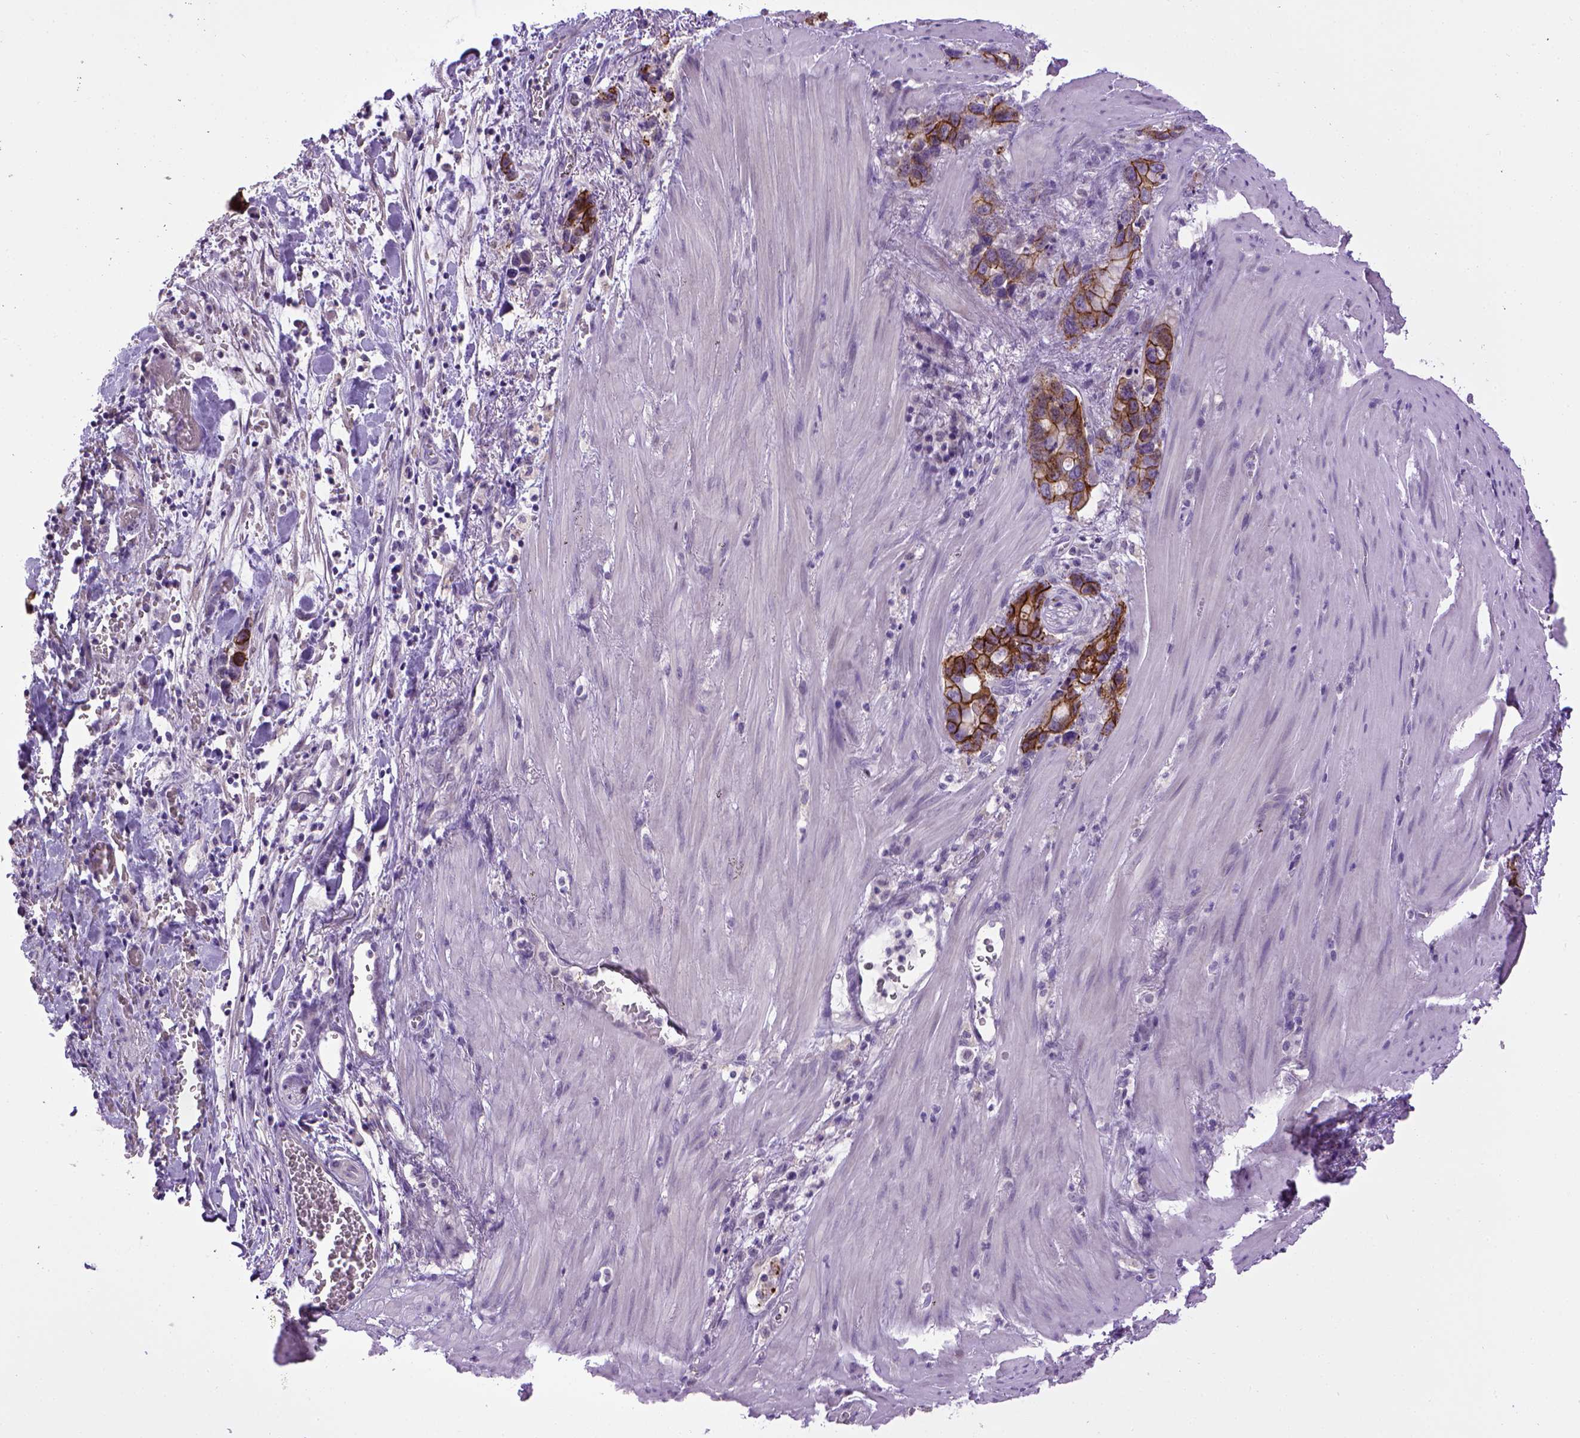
{"staining": {"intensity": "strong", "quantity": ">75%", "location": "cytoplasmic/membranous"}, "tissue": "stomach cancer", "cell_type": "Tumor cells", "image_type": "cancer", "snomed": [{"axis": "morphology", "description": "Normal tissue, NOS"}, {"axis": "morphology", "description": "Adenocarcinoma, NOS"}, {"axis": "topography", "description": "Esophagus"}, {"axis": "topography", "description": "Stomach, upper"}], "caption": "Brown immunohistochemical staining in human stomach adenocarcinoma reveals strong cytoplasmic/membranous expression in about >75% of tumor cells. (Stains: DAB (3,3'-diaminobenzidine) in brown, nuclei in blue, Microscopy: brightfield microscopy at high magnification).", "gene": "CDH1", "patient": {"sex": "male", "age": 74}}